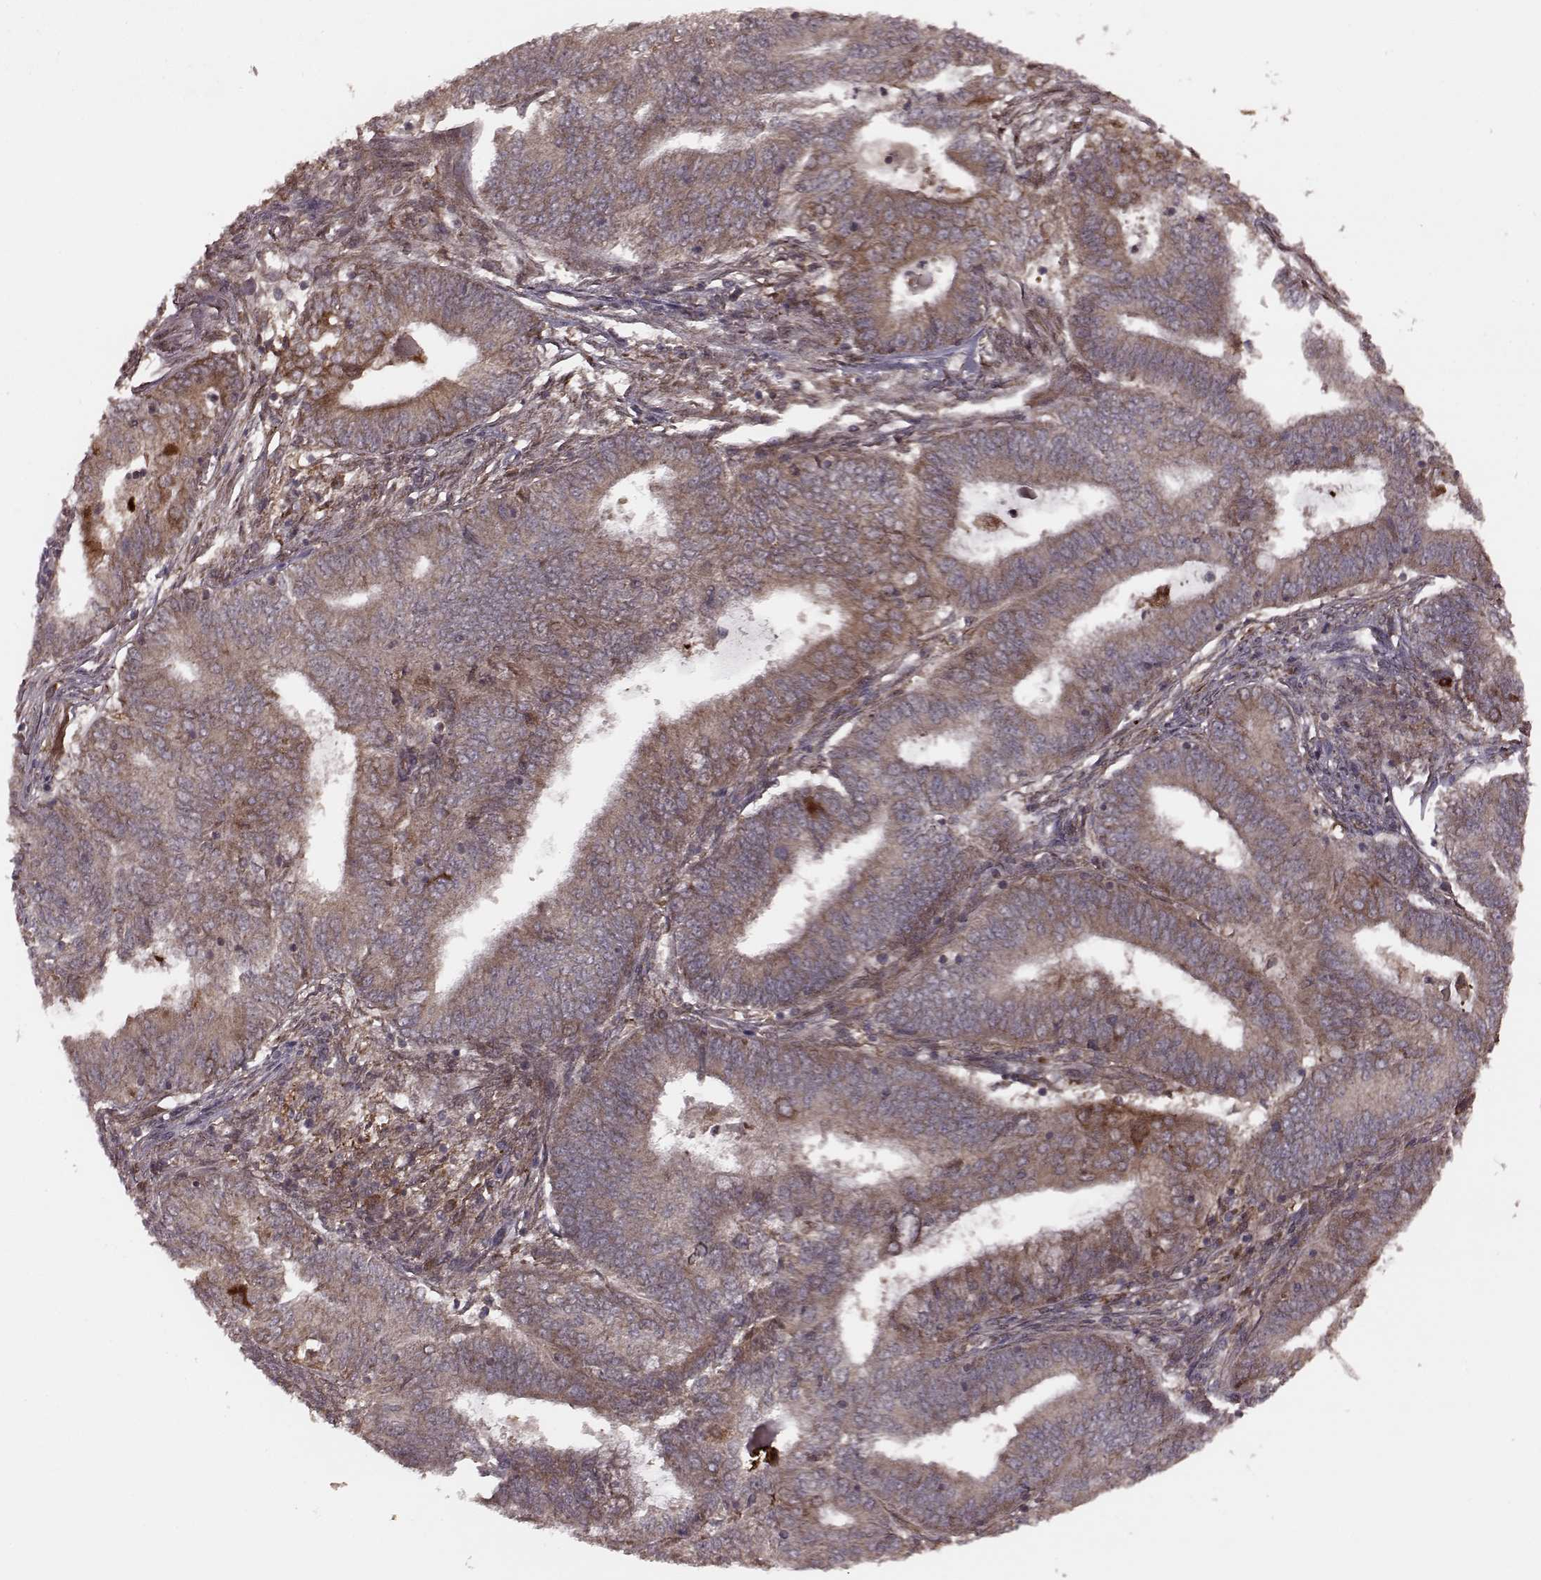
{"staining": {"intensity": "moderate", "quantity": ">75%", "location": "cytoplasmic/membranous"}, "tissue": "endometrial cancer", "cell_type": "Tumor cells", "image_type": "cancer", "snomed": [{"axis": "morphology", "description": "Adenocarcinoma, NOS"}, {"axis": "topography", "description": "Endometrium"}], "caption": "IHC image of neoplastic tissue: endometrial cancer stained using IHC exhibits medium levels of moderate protein expression localized specifically in the cytoplasmic/membranous of tumor cells, appearing as a cytoplasmic/membranous brown color.", "gene": "AGPAT1", "patient": {"sex": "female", "age": 62}}